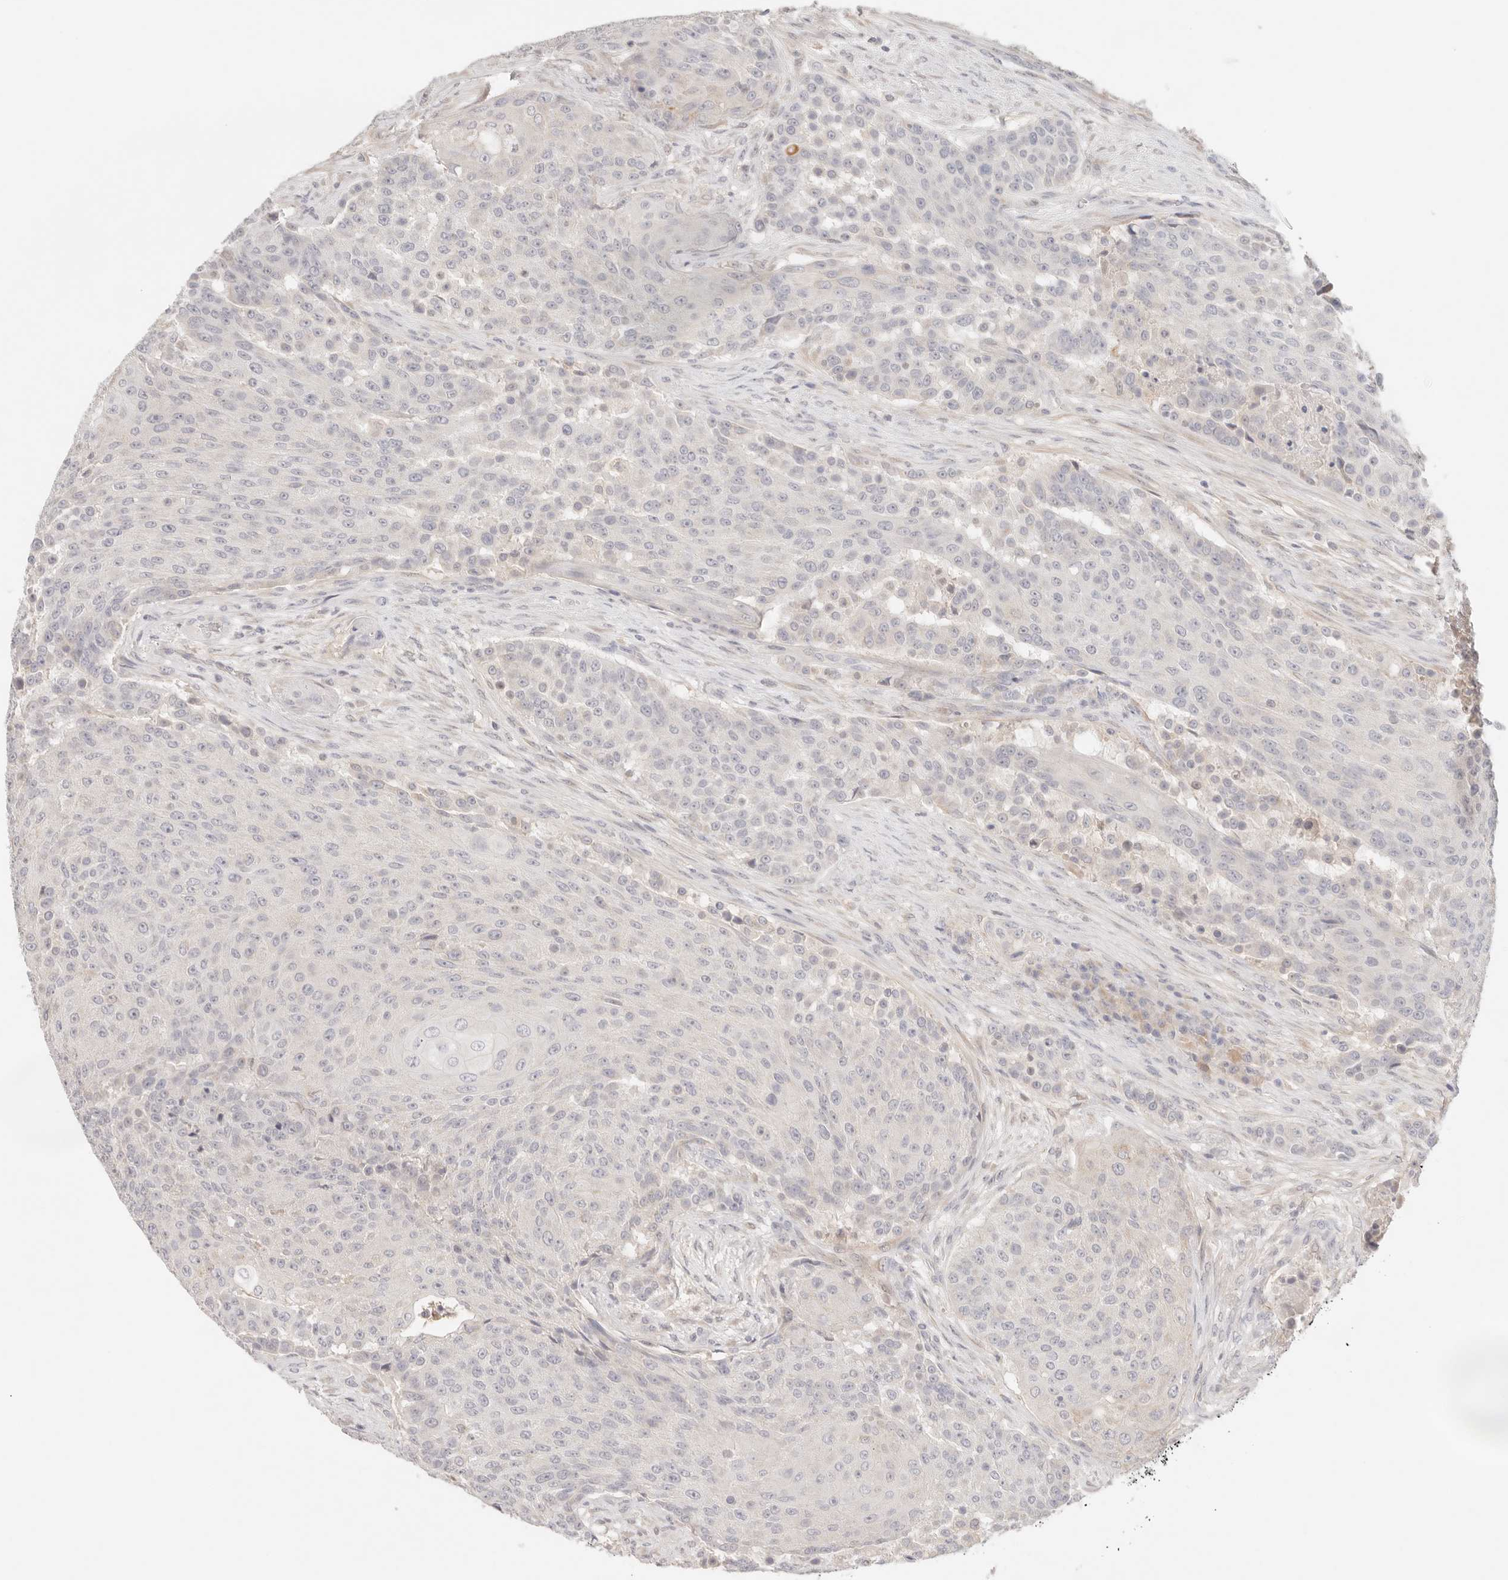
{"staining": {"intensity": "negative", "quantity": "none", "location": "none"}, "tissue": "urothelial cancer", "cell_type": "Tumor cells", "image_type": "cancer", "snomed": [{"axis": "morphology", "description": "Urothelial carcinoma, High grade"}, {"axis": "topography", "description": "Urinary bladder"}], "caption": "IHC image of neoplastic tissue: human high-grade urothelial carcinoma stained with DAB (3,3'-diaminobenzidine) demonstrates no significant protein positivity in tumor cells.", "gene": "SPHK1", "patient": {"sex": "female", "age": 63}}